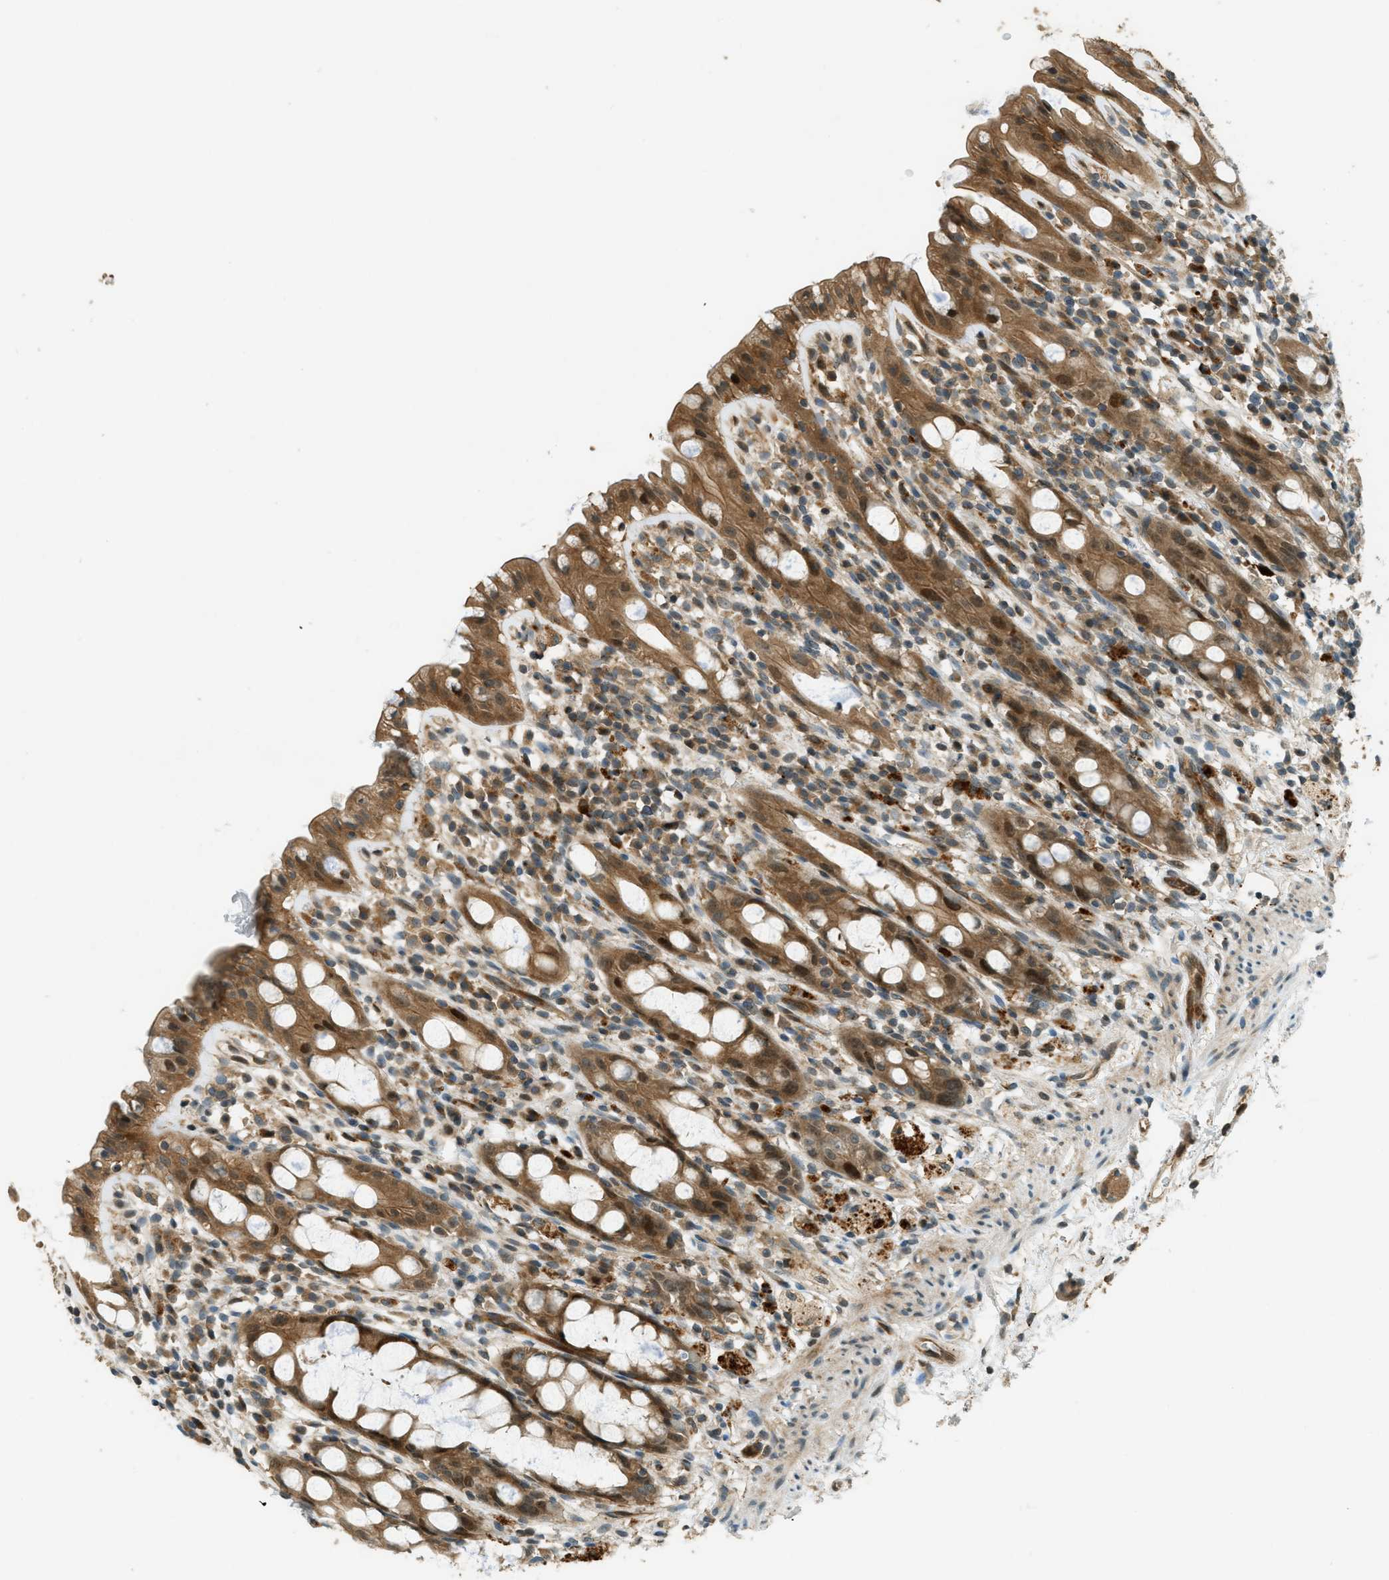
{"staining": {"intensity": "moderate", "quantity": ">75%", "location": "cytoplasmic/membranous,nuclear"}, "tissue": "rectum", "cell_type": "Glandular cells", "image_type": "normal", "snomed": [{"axis": "morphology", "description": "Normal tissue, NOS"}, {"axis": "topography", "description": "Rectum"}], "caption": "Immunohistochemical staining of normal rectum displays >75% levels of moderate cytoplasmic/membranous,nuclear protein positivity in approximately >75% of glandular cells.", "gene": "PTPN23", "patient": {"sex": "male", "age": 44}}